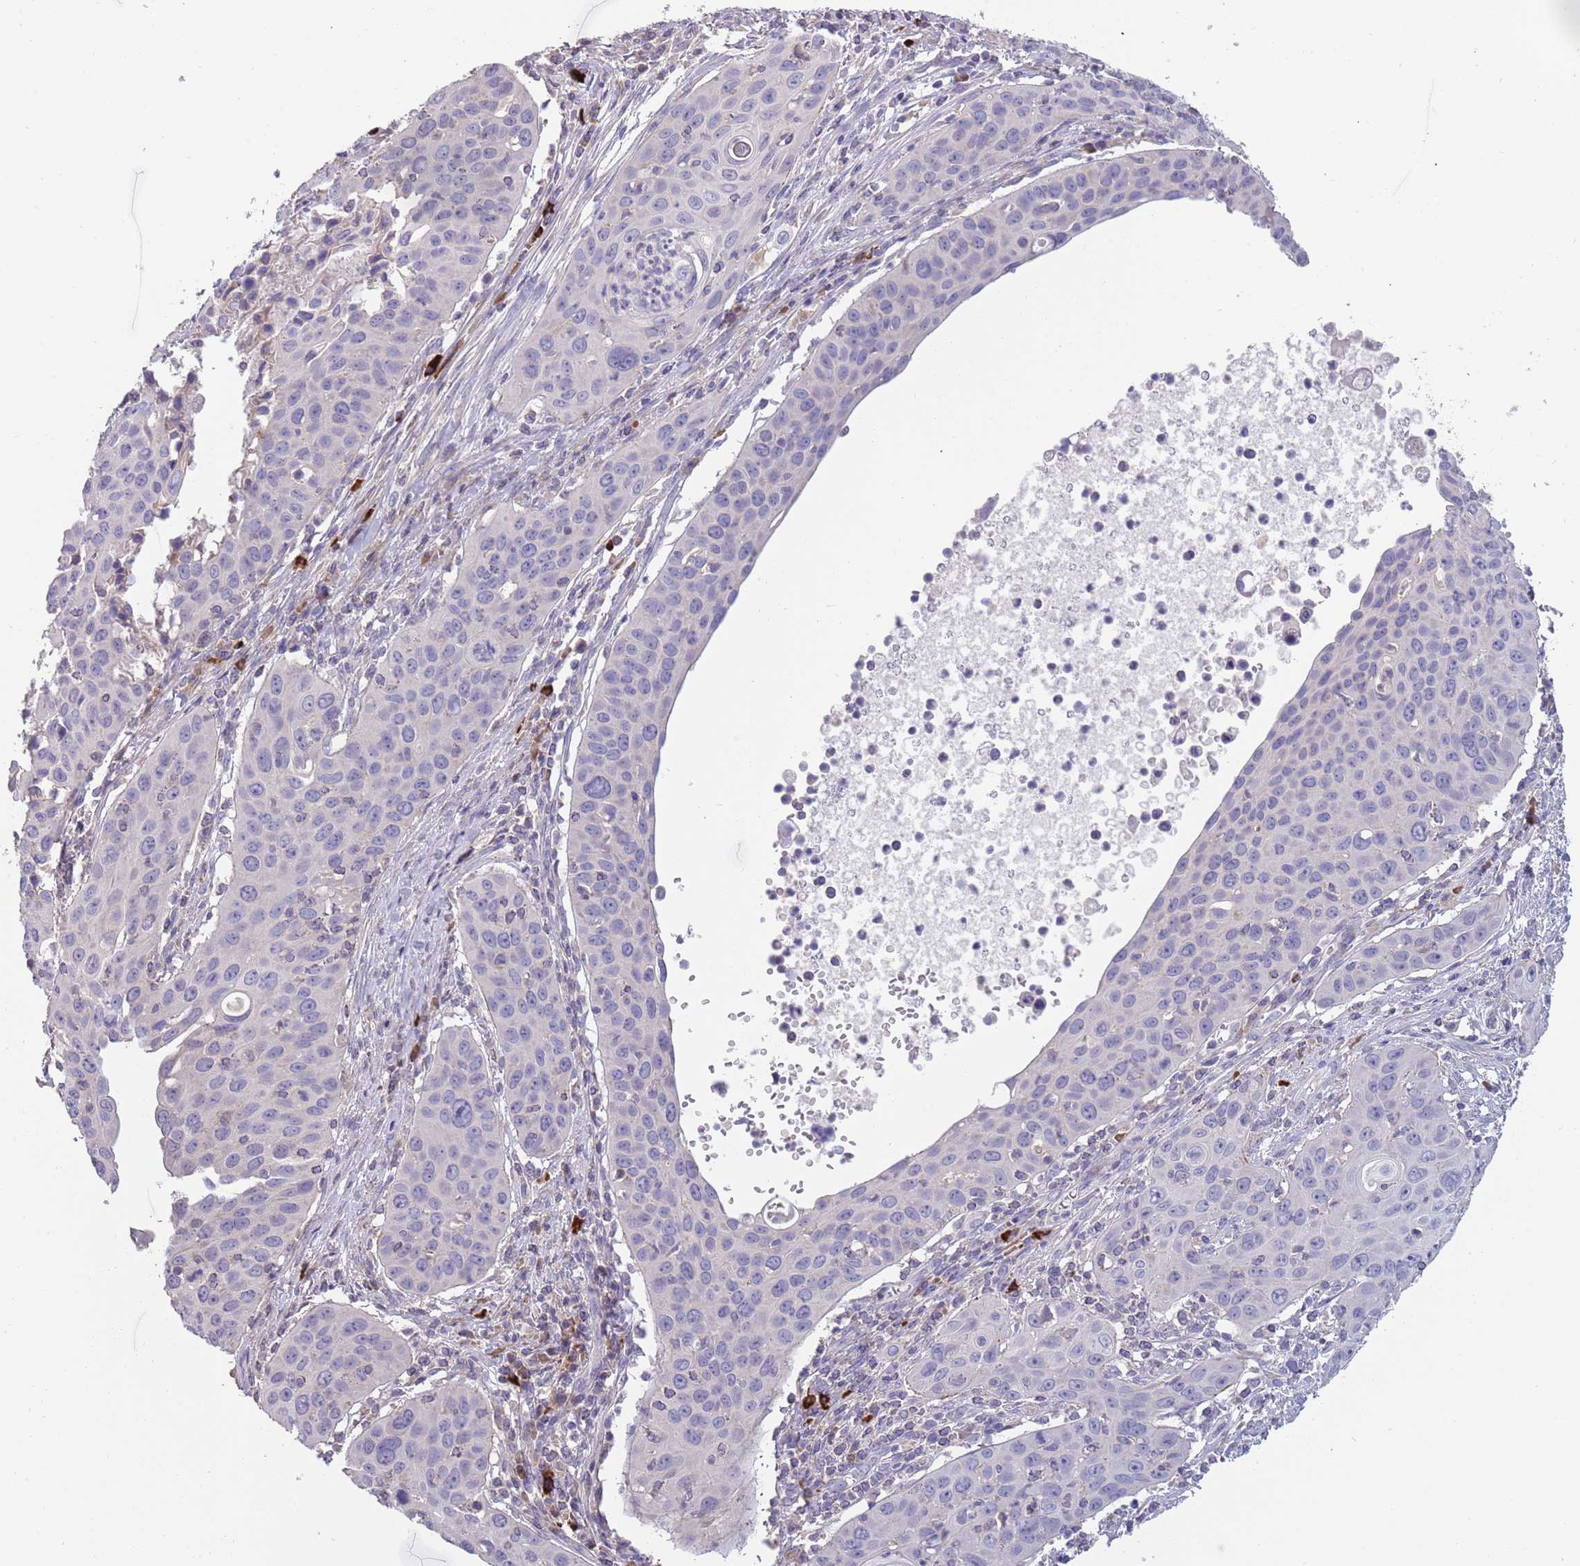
{"staining": {"intensity": "negative", "quantity": "none", "location": "none"}, "tissue": "cervical cancer", "cell_type": "Tumor cells", "image_type": "cancer", "snomed": [{"axis": "morphology", "description": "Squamous cell carcinoma, NOS"}, {"axis": "topography", "description": "Cervix"}], "caption": "This is a image of immunohistochemistry (IHC) staining of cervical cancer (squamous cell carcinoma), which shows no positivity in tumor cells. Brightfield microscopy of IHC stained with DAB (3,3'-diaminobenzidine) (brown) and hematoxylin (blue), captured at high magnification.", "gene": "SUSD1", "patient": {"sex": "female", "age": 36}}